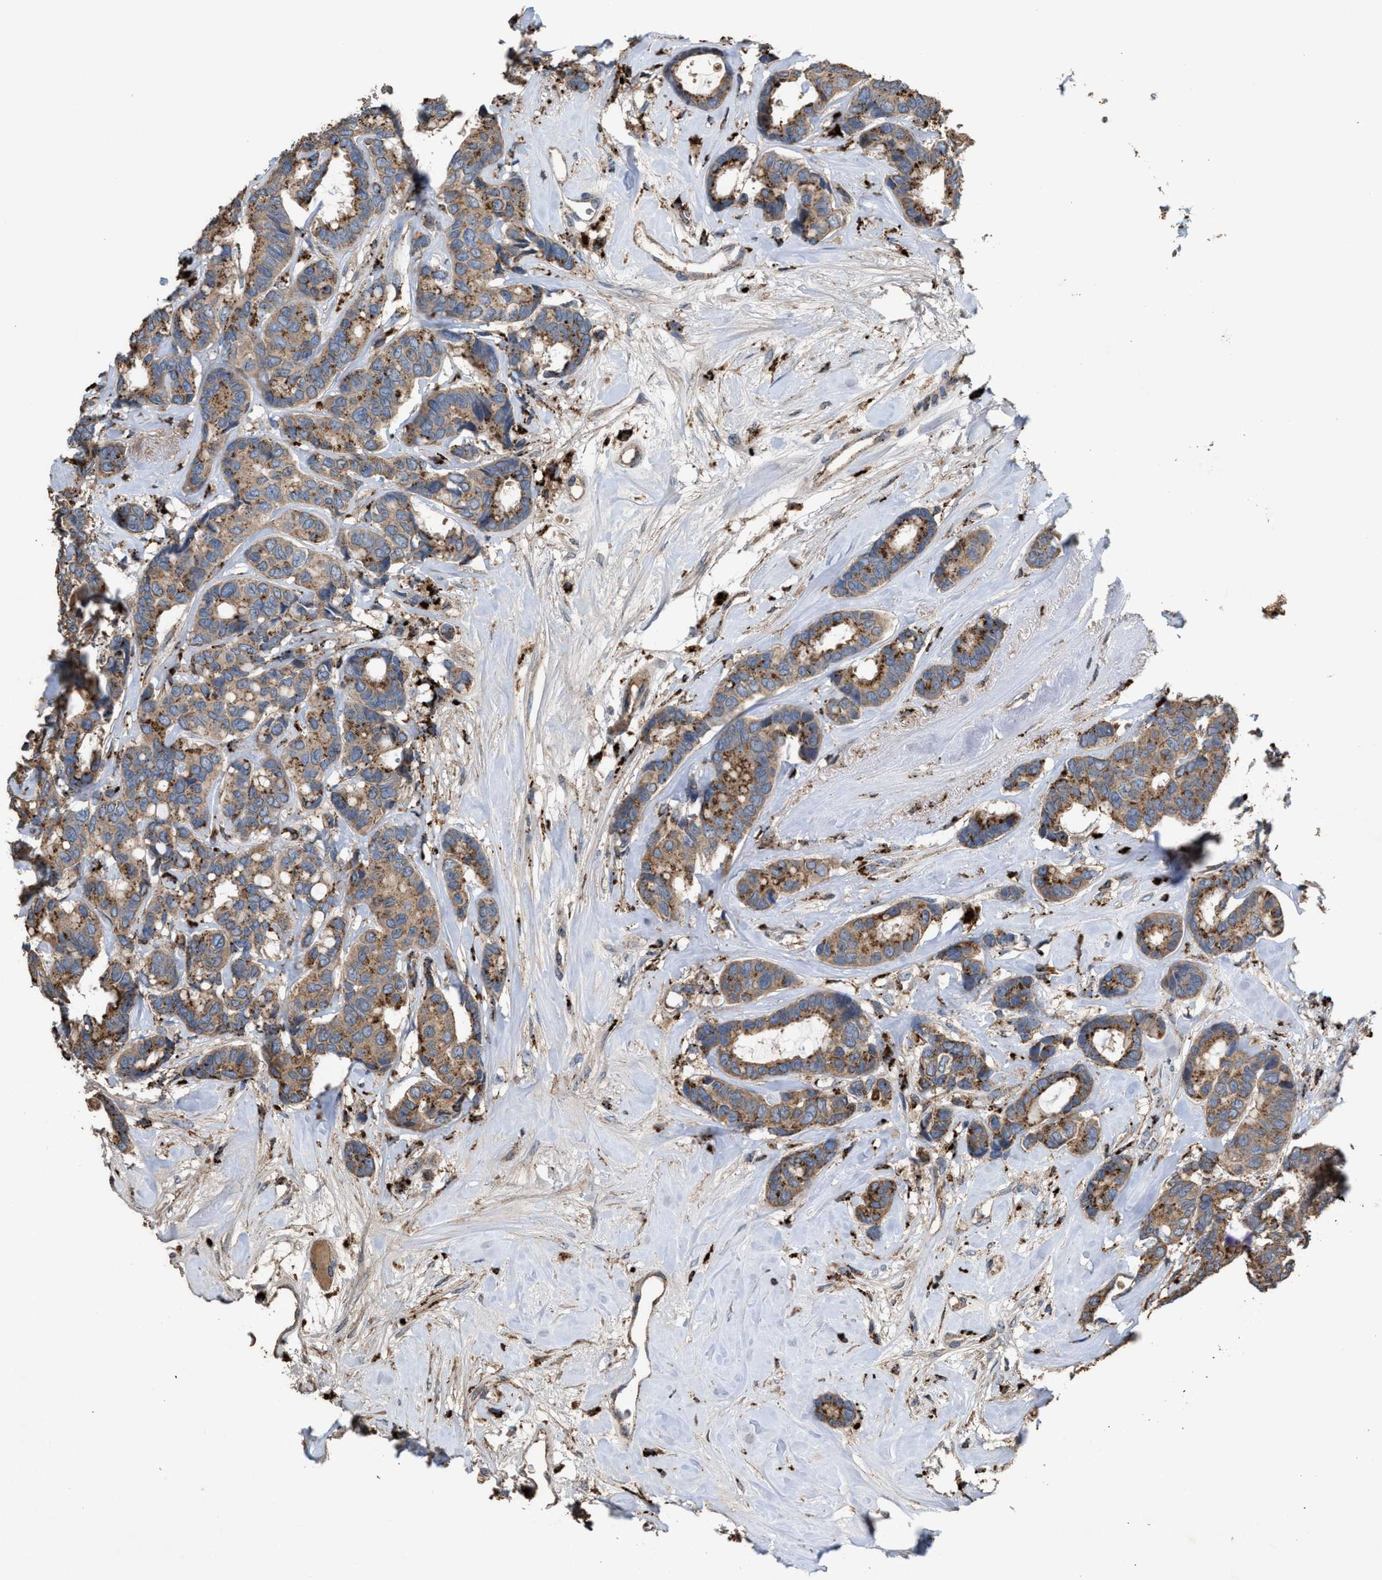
{"staining": {"intensity": "moderate", "quantity": ">75%", "location": "cytoplasmic/membranous"}, "tissue": "breast cancer", "cell_type": "Tumor cells", "image_type": "cancer", "snomed": [{"axis": "morphology", "description": "Duct carcinoma"}, {"axis": "topography", "description": "Breast"}], "caption": "Breast cancer (invasive ductal carcinoma) stained with immunohistochemistry reveals moderate cytoplasmic/membranous positivity in approximately >75% of tumor cells.", "gene": "ELMO3", "patient": {"sex": "female", "age": 87}}